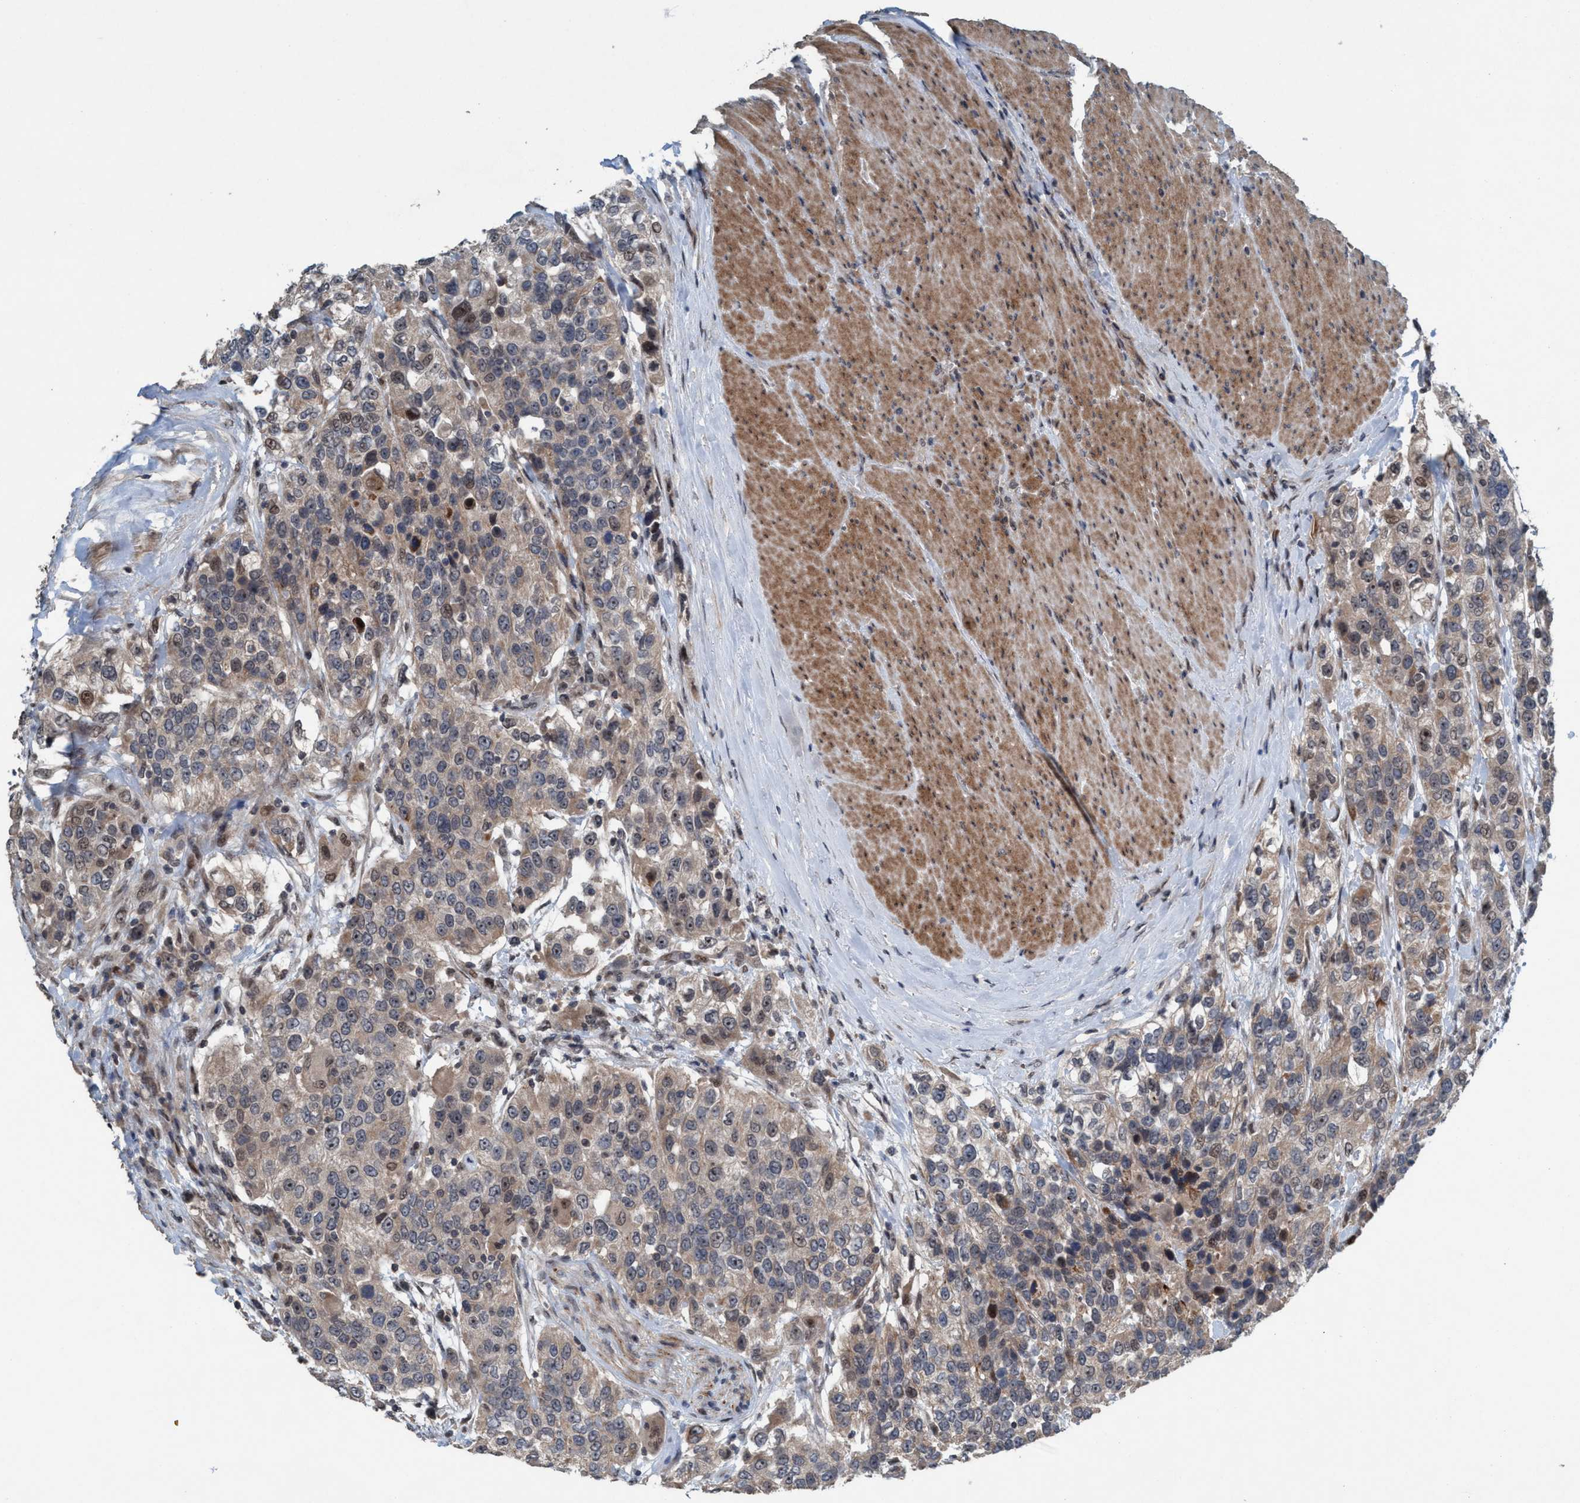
{"staining": {"intensity": "weak", "quantity": "25%-75%", "location": "cytoplasmic/membranous,nuclear"}, "tissue": "urothelial cancer", "cell_type": "Tumor cells", "image_type": "cancer", "snomed": [{"axis": "morphology", "description": "Urothelial carcinoma, High grade"}, {"axis": "topography", "description": "Urinary bladder"}], "caption": "IHC (DAB) staining of human high-grade urothelial carcinoma reveals weak cytoplasmic/membranous and nuclear protein staining in approximately 25%-75% of tumor cells. (Brightfield microscopy of DAB IHC at high magnification).", "gene": "NISCH", "patient": {"sex": "female", "age": 80}}